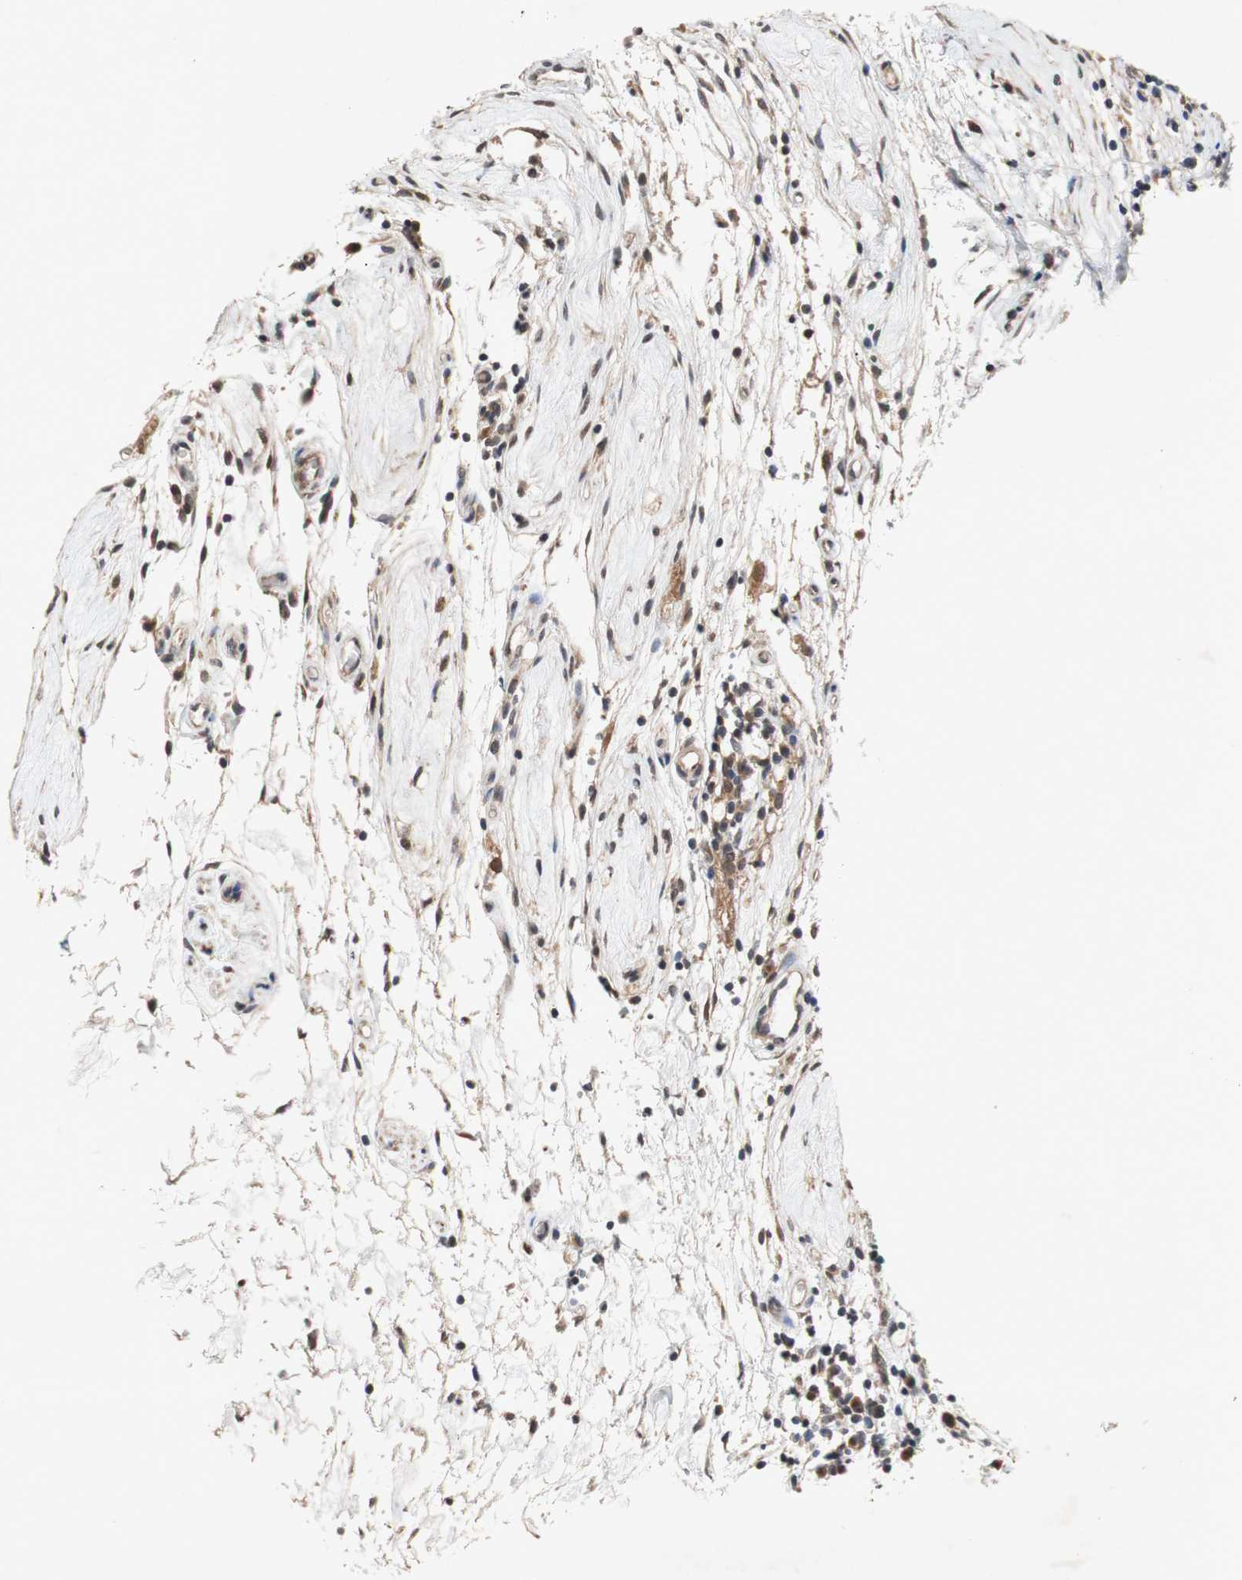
{"staining": {"intensity": "moderate", "quantity": "25%-75%", "location": "cytoplasmic/membranous"}, "tissue": "testis cancer", "cell_type": "Tumor cells", "image_type": "cancer", "snomed": [{"axis": "morphology", "description": "Seminoma, NOS"}, {"axis": "topography", "description": "Testis"}], "caption": "Seminoma (testis) stained with DAB immunohistochemistry displays medium levels of moderate cytoplasmic/membranous staining in about 25%-75% of tumor cells. Nuclei are stained in blue.", "gene": "PIN1", "patient": {"sex": "male", "age": 43}}